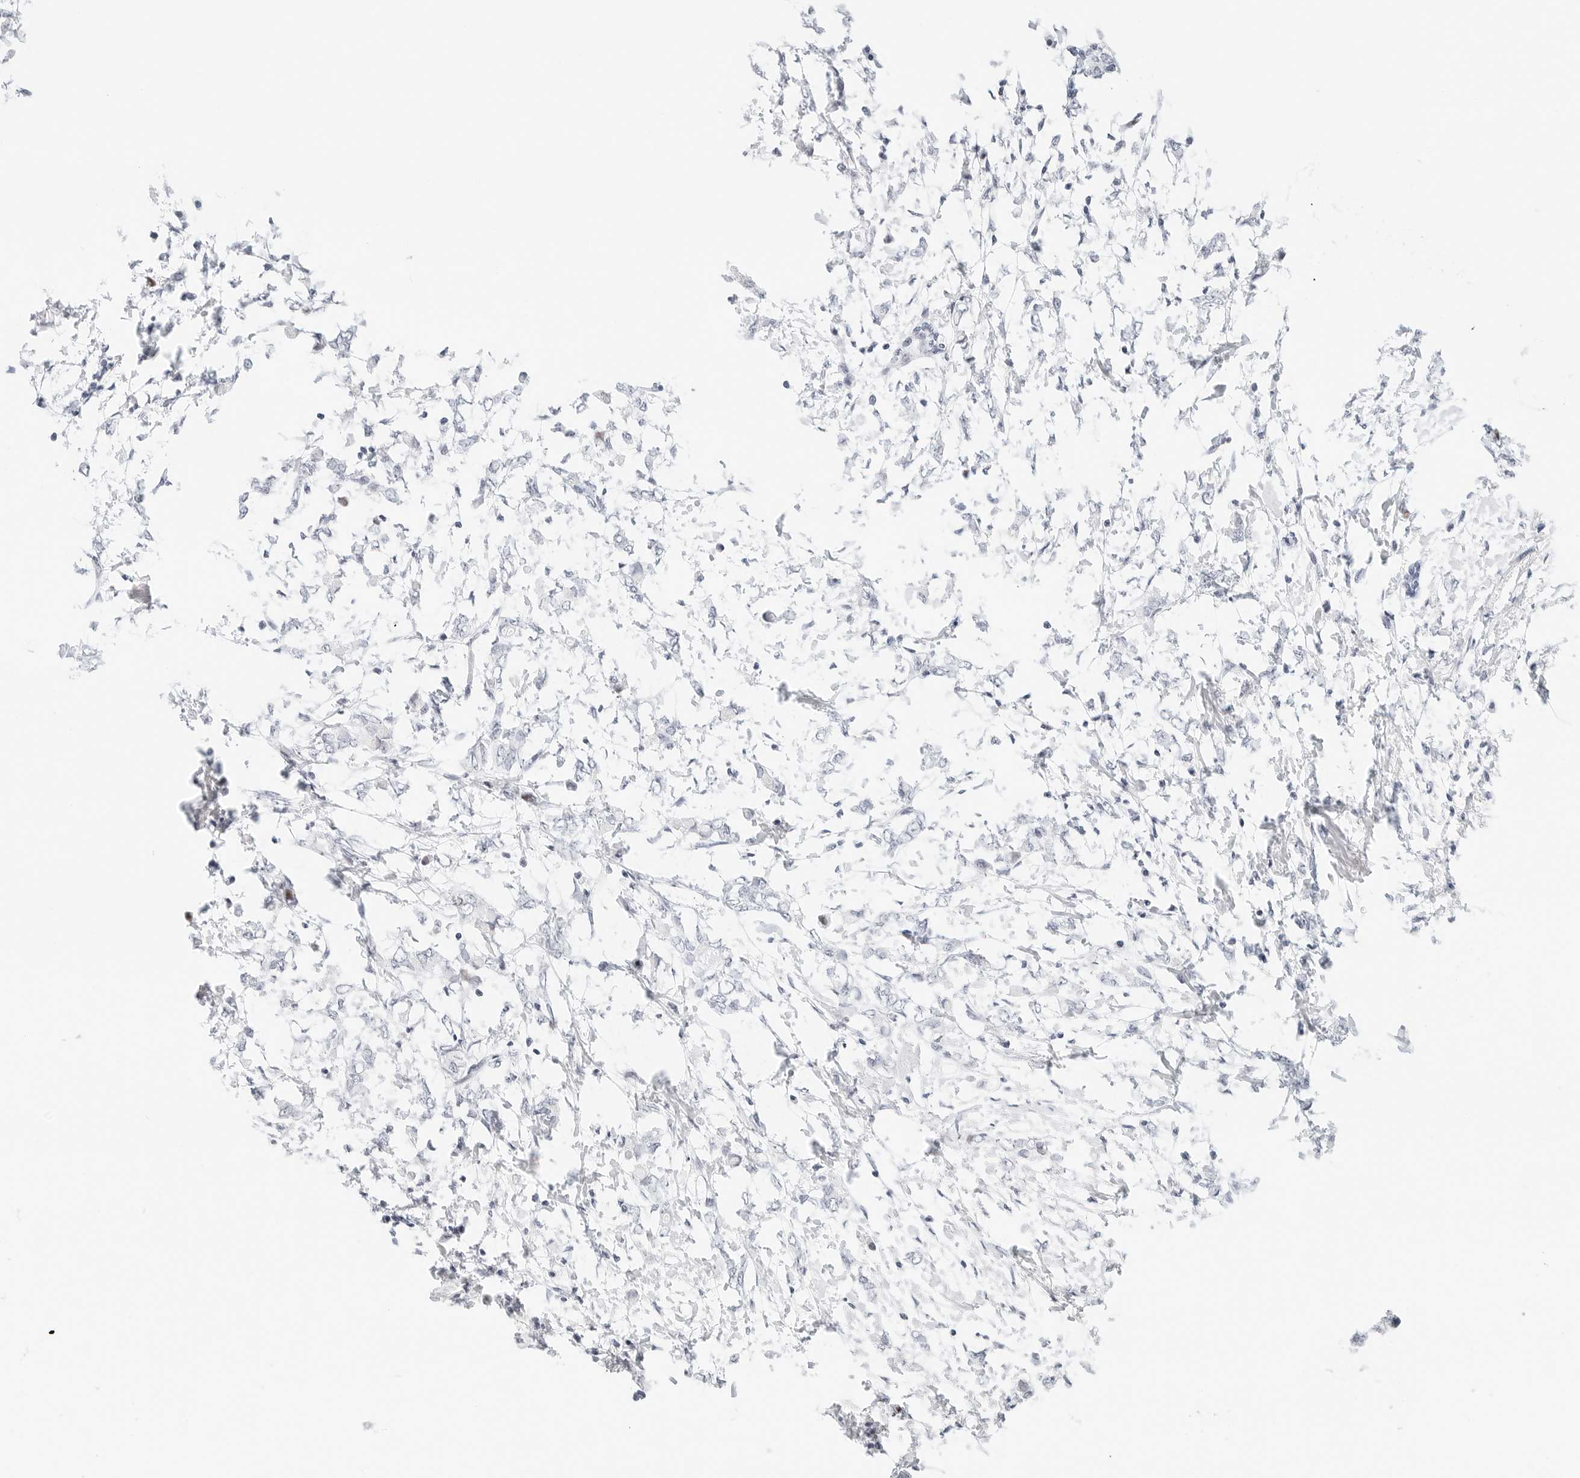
{"staining": {"intensity": "negative", "quantity": "none", "location": "none"}, "tissue": "breast cancer", "cell_type": "Tumor cells", "image_type": "cancer", "snomed": [{"axis": "morphology", "description": "Normal tissue, NOS"}, {"axis": "morphology", "description": "Lobular carcinoma"}, {"axis": "topography", "description": "Breast"}], "caption": "An image of human breast lobular carcinoma is negative for staining in tumor cells. (DAB IHC visualized using brightfield microscopy, high magnification).", "gene": "NTMT2", "patient": {"sex": "female", "age": 47}}